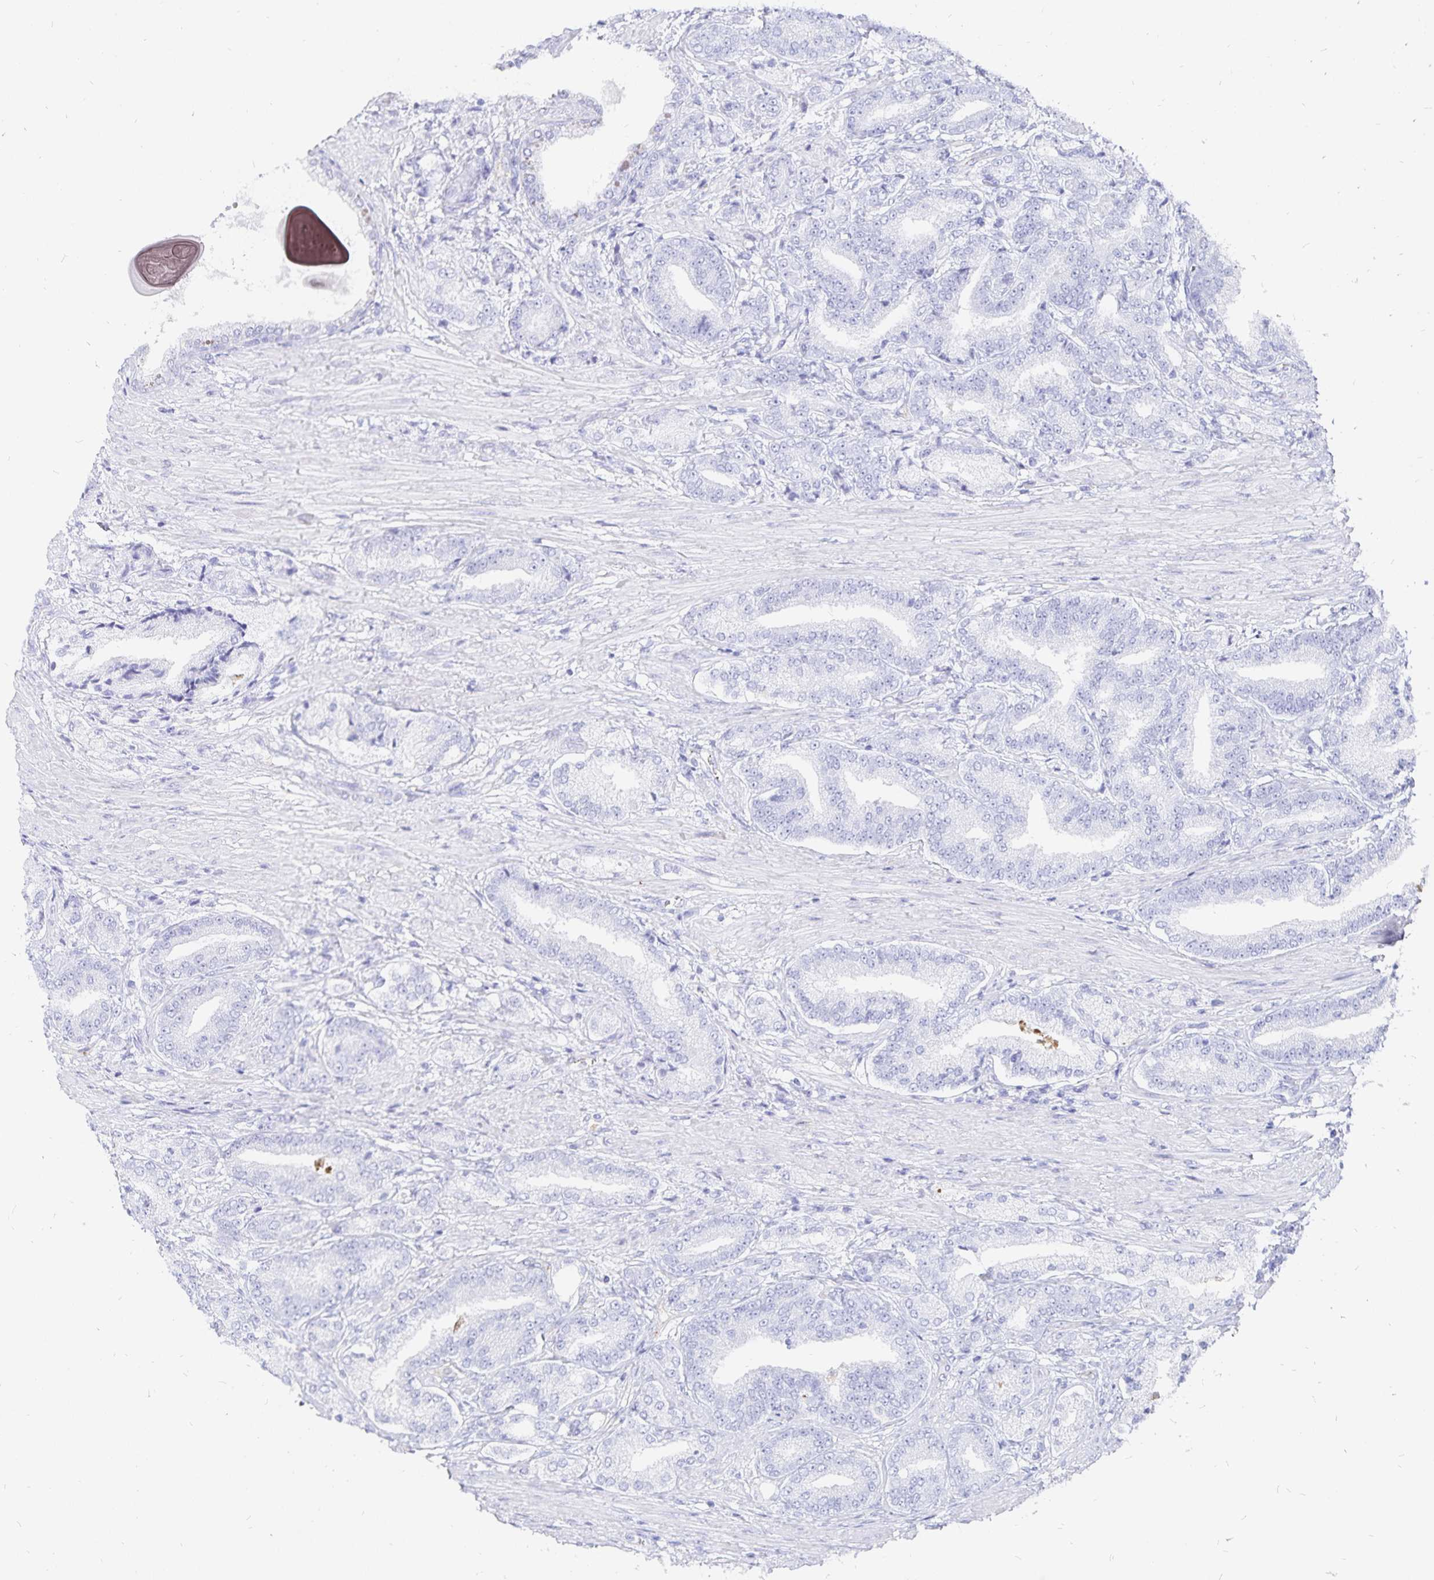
{"staining": {"intensity": "negative", "quantity": "none", "location": "none"}, "tissue": "prostate cancer", "cell_type": "Tumor cells", "image_type": "cancer", "snomed": [{"axis": "morphology", "description": "Adenocarcinoma, High grade"}, {"axis": "topography", "description": "Prostate and seminal vesicle, NOS"}], "caption": "A histopathology image of human high-grade adenocarcinoma (prostate) is negative for staining in tumor cells. (DAB (3,3'-diaminobenzidine) immunohistochemistry (IHC), high magnification).", "gene": "INSL5", "patient": {"sex": "male", "age": 61}}